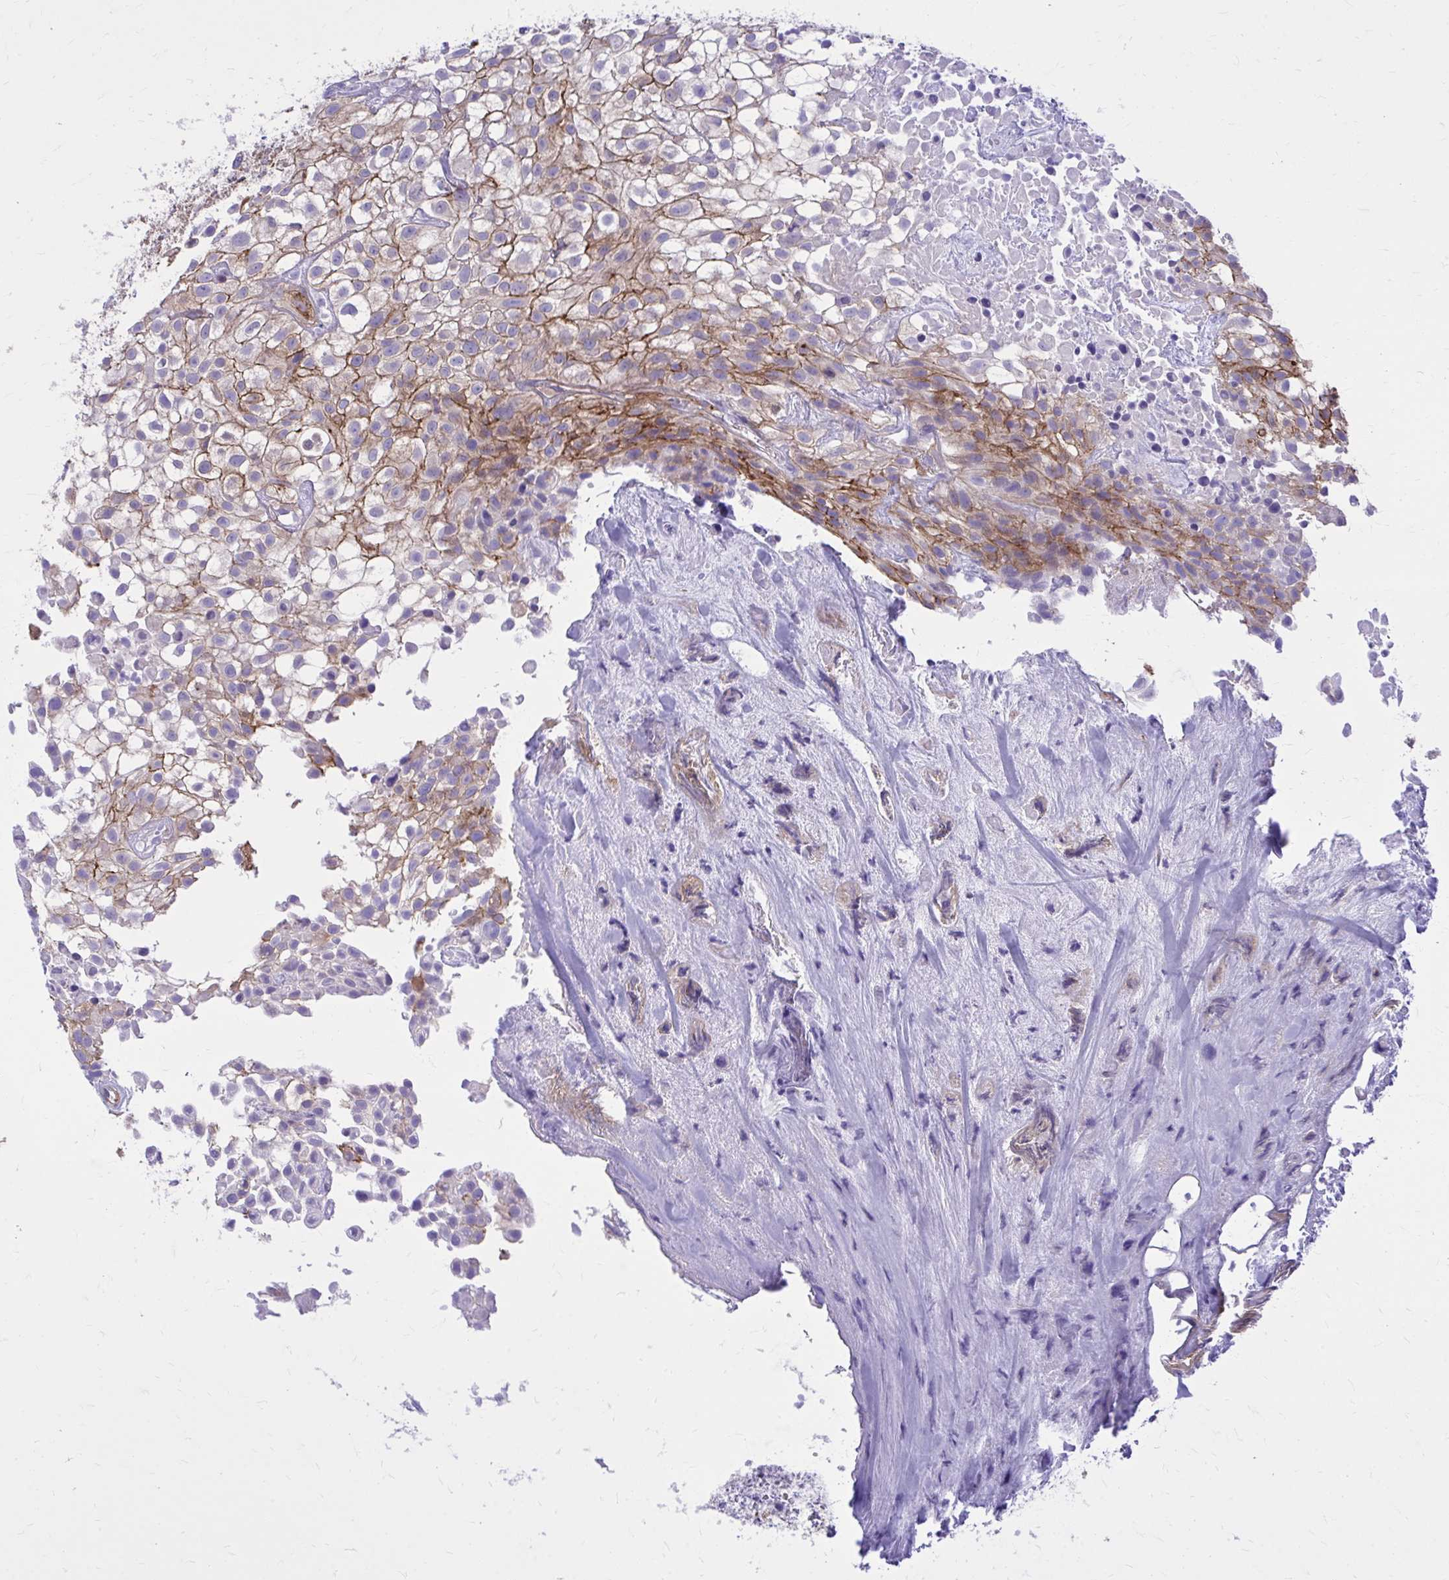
{"staining": {"intensity": "moderate", "quantity": "25%-75%", "location": "cytoplasmic/membranous"}, "tissue": "urothelial cancer", "cell_type": "Tumor cells", "image_type": "cancer", "snomed": [{"axis": "morphology", "description": "Urothelial carcinoma, High grade"}, {"axis": "topography", "description": "Urinary bladder"}], "caption": "Urothelial carcinoma (high-grade) stained with IHC displays moderate cytoplasmic/membranous expression in about 25%-75% of tumor cells.", "gene": "EPB41L1", "patient": {"sex": "male", "age": 56}}